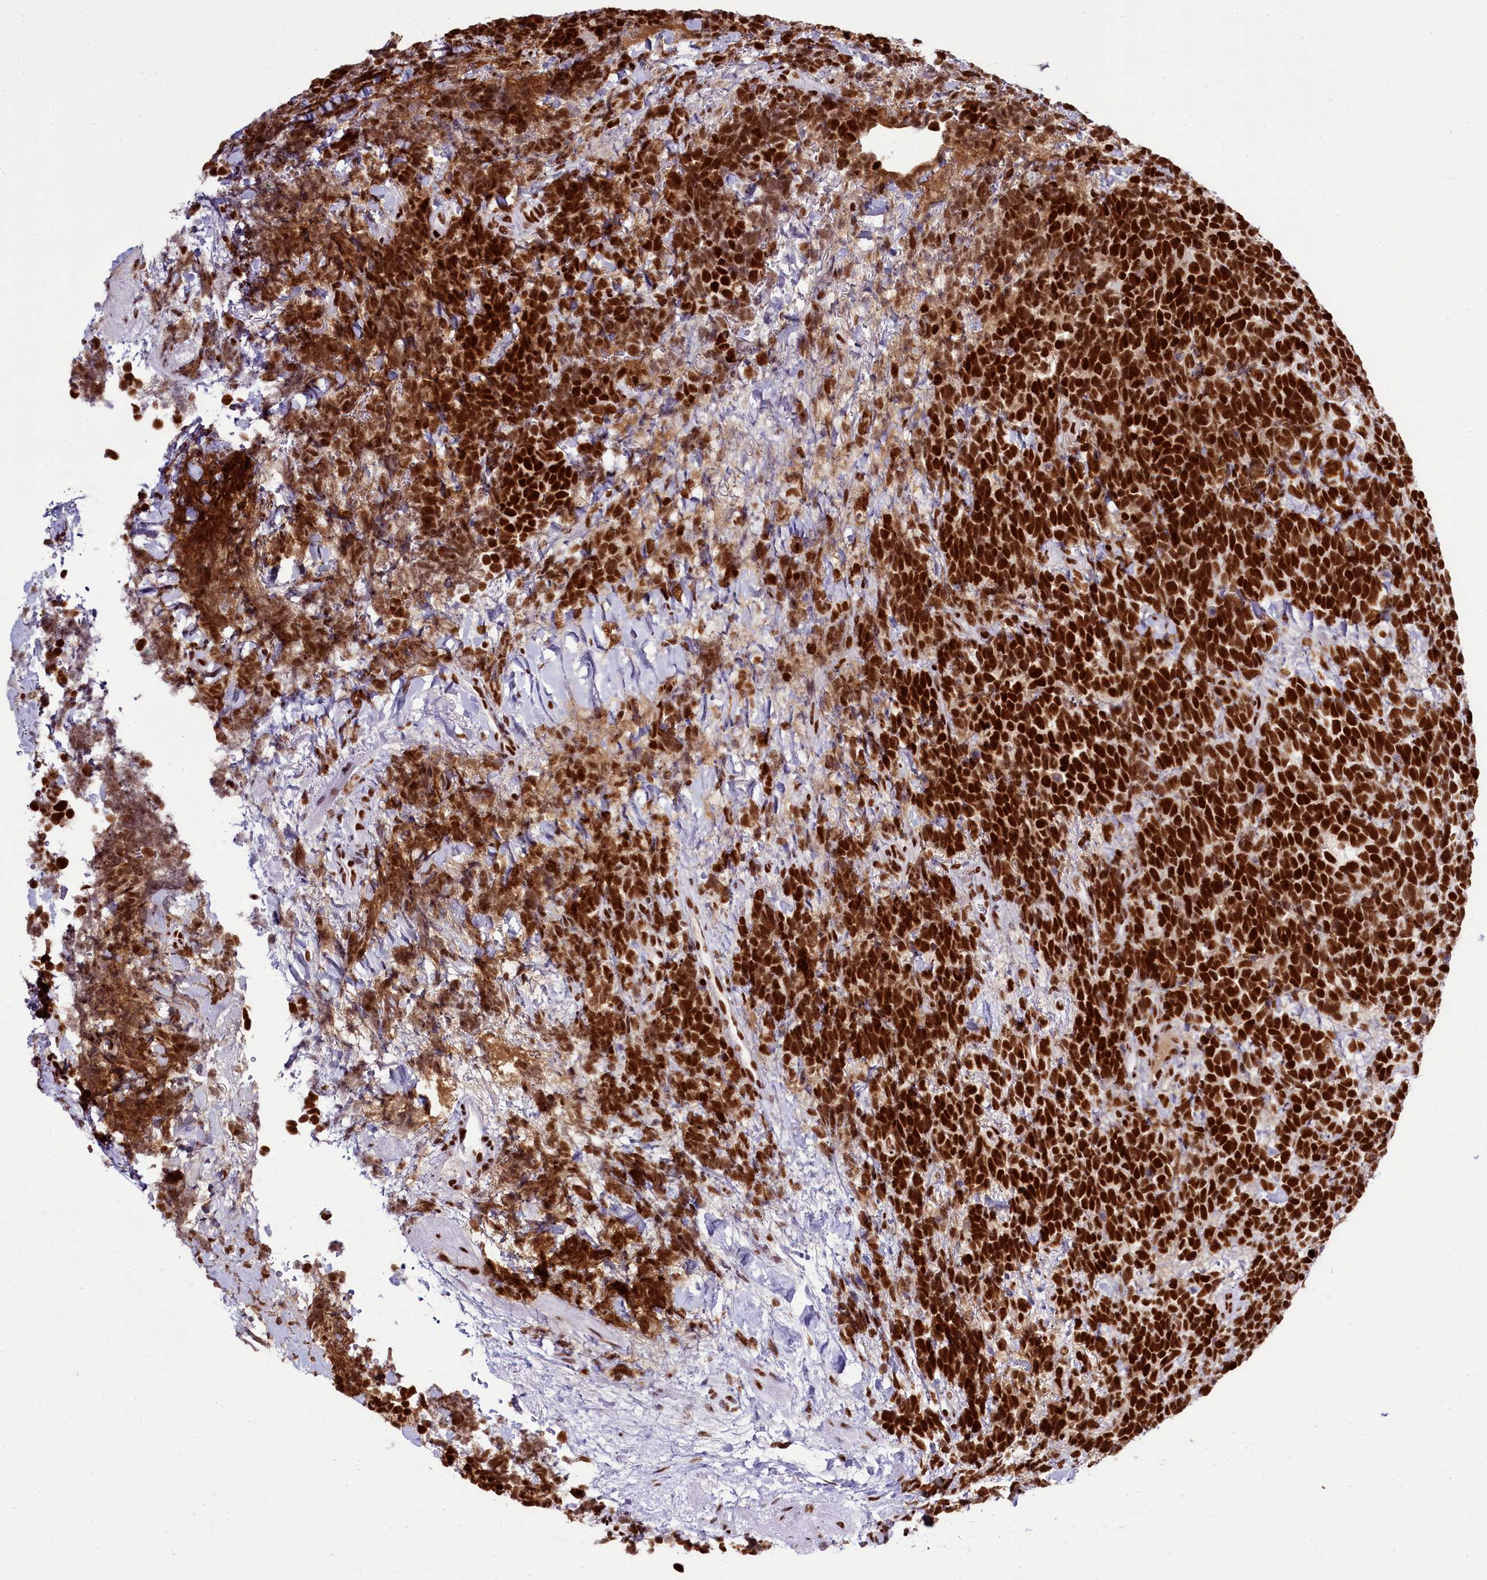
{"staining": {"intensity": "strong", "quantity": ">75%", "location": "nuclear"}, "tissue": "urothelial cancer", "cell_type": "Tumor cells", "image_type": "cancer", "snomed": [{"axis": "morphology", "description": "Urothelial carcinoma, High grade"}, {"axis": "topography", "description": "Urinary bladder"}], "caption": "There is high levels of strong nuclear expression in tumor cells of urothelial cancer, as demonstrated by immunohistochemical staining (brown color).", "gene": "RALY", "patient": {"sex": "female", "age": 82}}